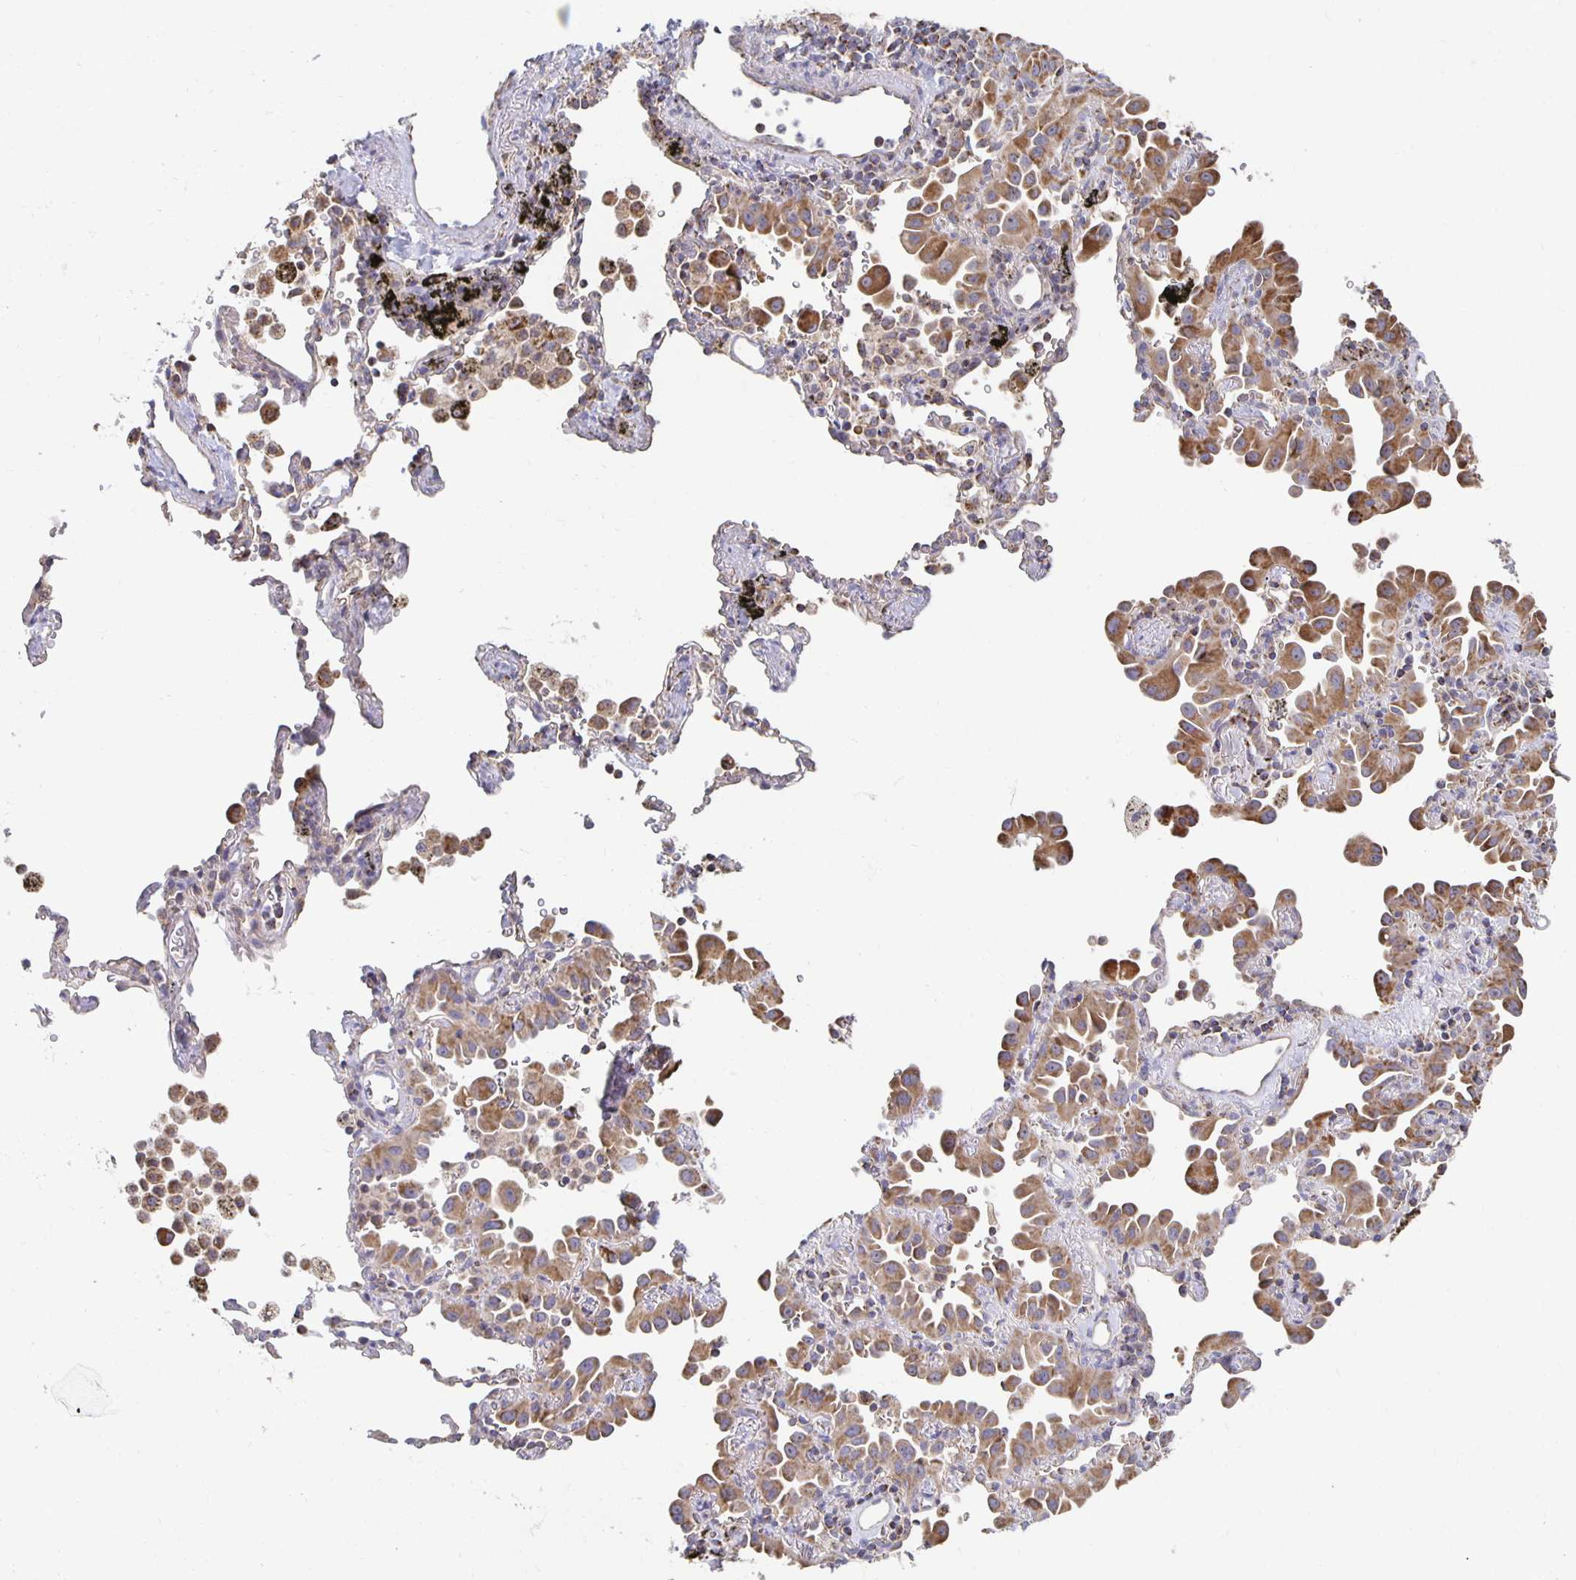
{"staining": {"intensity": "moderate", "quantity": ">75%", "location": "cytoplasmic/membranous"}, "tissue": "lung cancer", "cell_type": "Tumor cells", "image_type": "cancer", "snomed": [{"axis": "morphology", "description": "Adenocarcinoma, NOS"}, {"axis": "topography", "description": "Lung"}], "caption": "IHC (DAB) staining of human lung cancer (adenocarcinoma) shows moderate cytoplasmic/membranous protein positivity in about >75% of tumor cells.", "gene": "NKX2-8", "patient": {"sex": "male", "age": 68}}